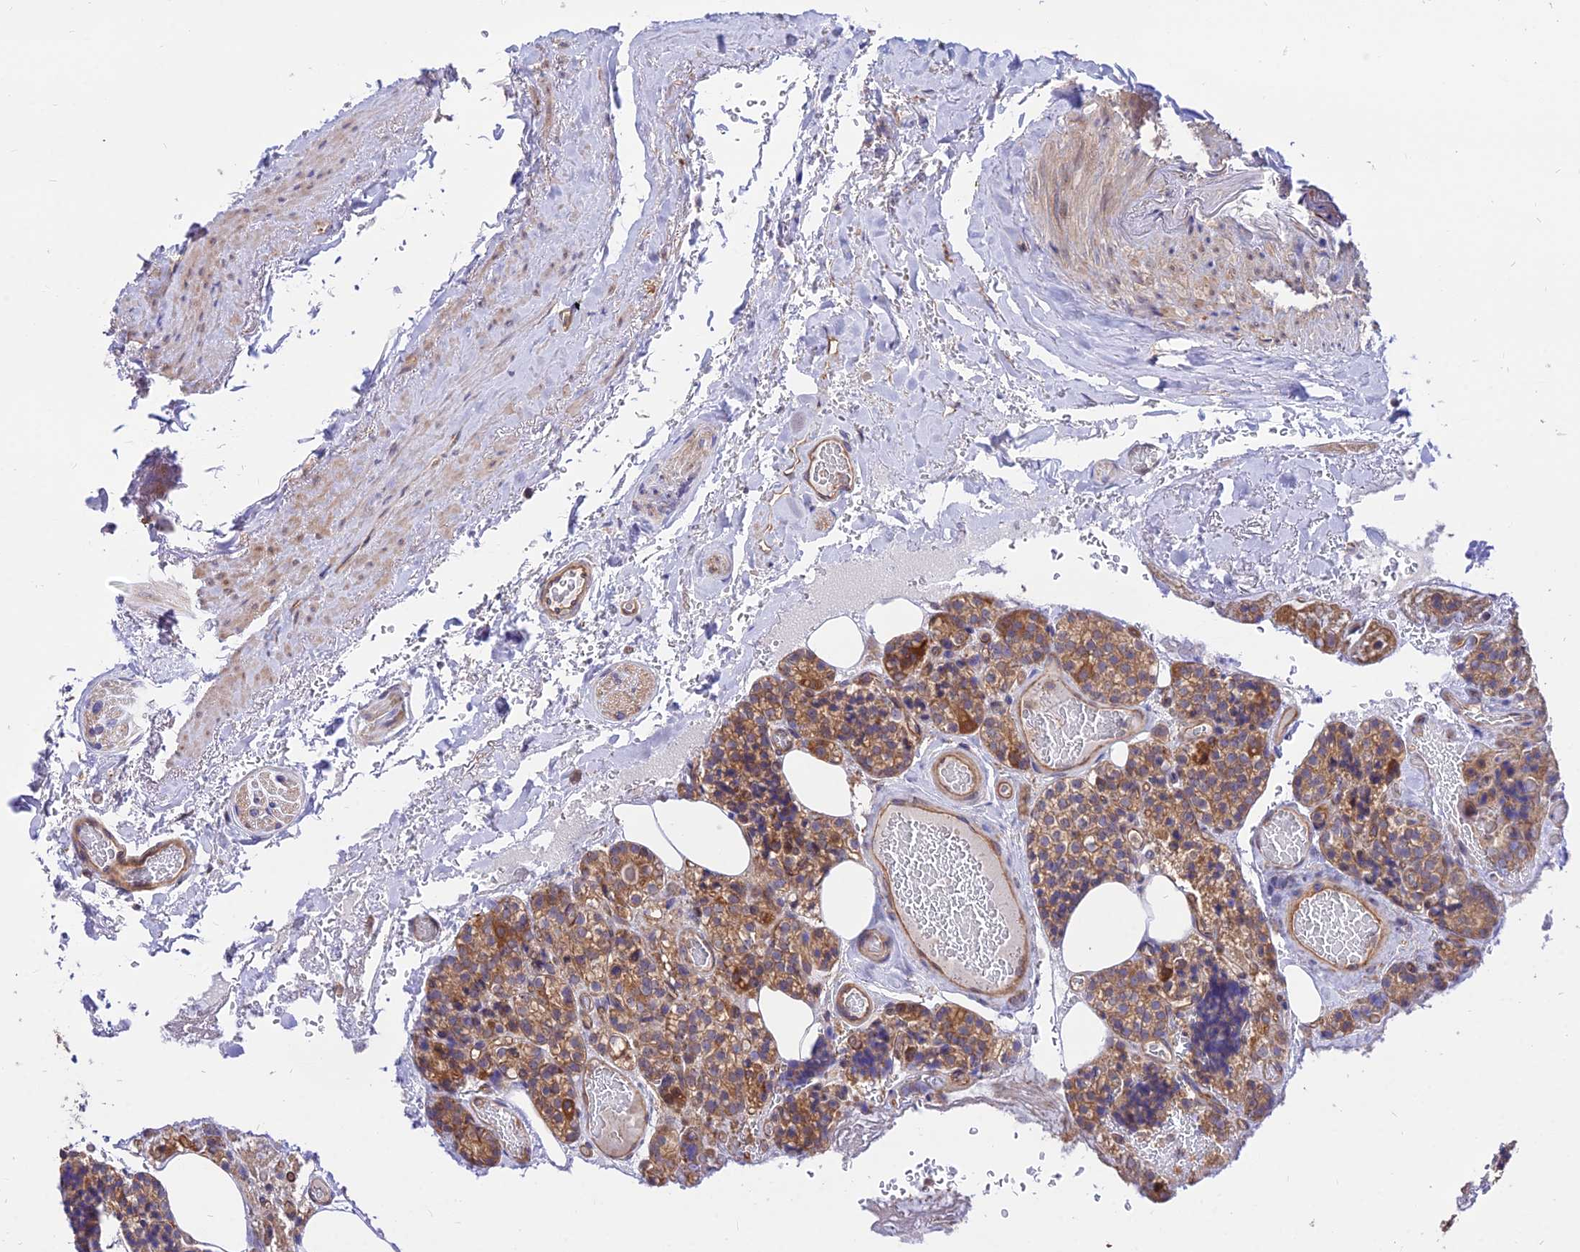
{"staining": {"intensity": "moderate", "quantity": ">75%", "location": "cytoplasmic/membranous"}, "tissue": "parathyroid gland", "cell_type": "Glandular cells", "image_type": "normal", "snomed": [{"axis": "morphology", "description": "Normal tissue, NOS"}, {"axis": "topography", "description": "Parathyroid gland"}], "caption": "This image reveals benign parathyroid gland stained with immunohistochemistry (IHC) to label a protein in brown. The cytoplasmic/membranous of glandular cells show moderate positivity for the protein. Nuclei are counter-stained blue.", "gene": "CDC37L1", "patient": {"sex": "male", "age": 87}}